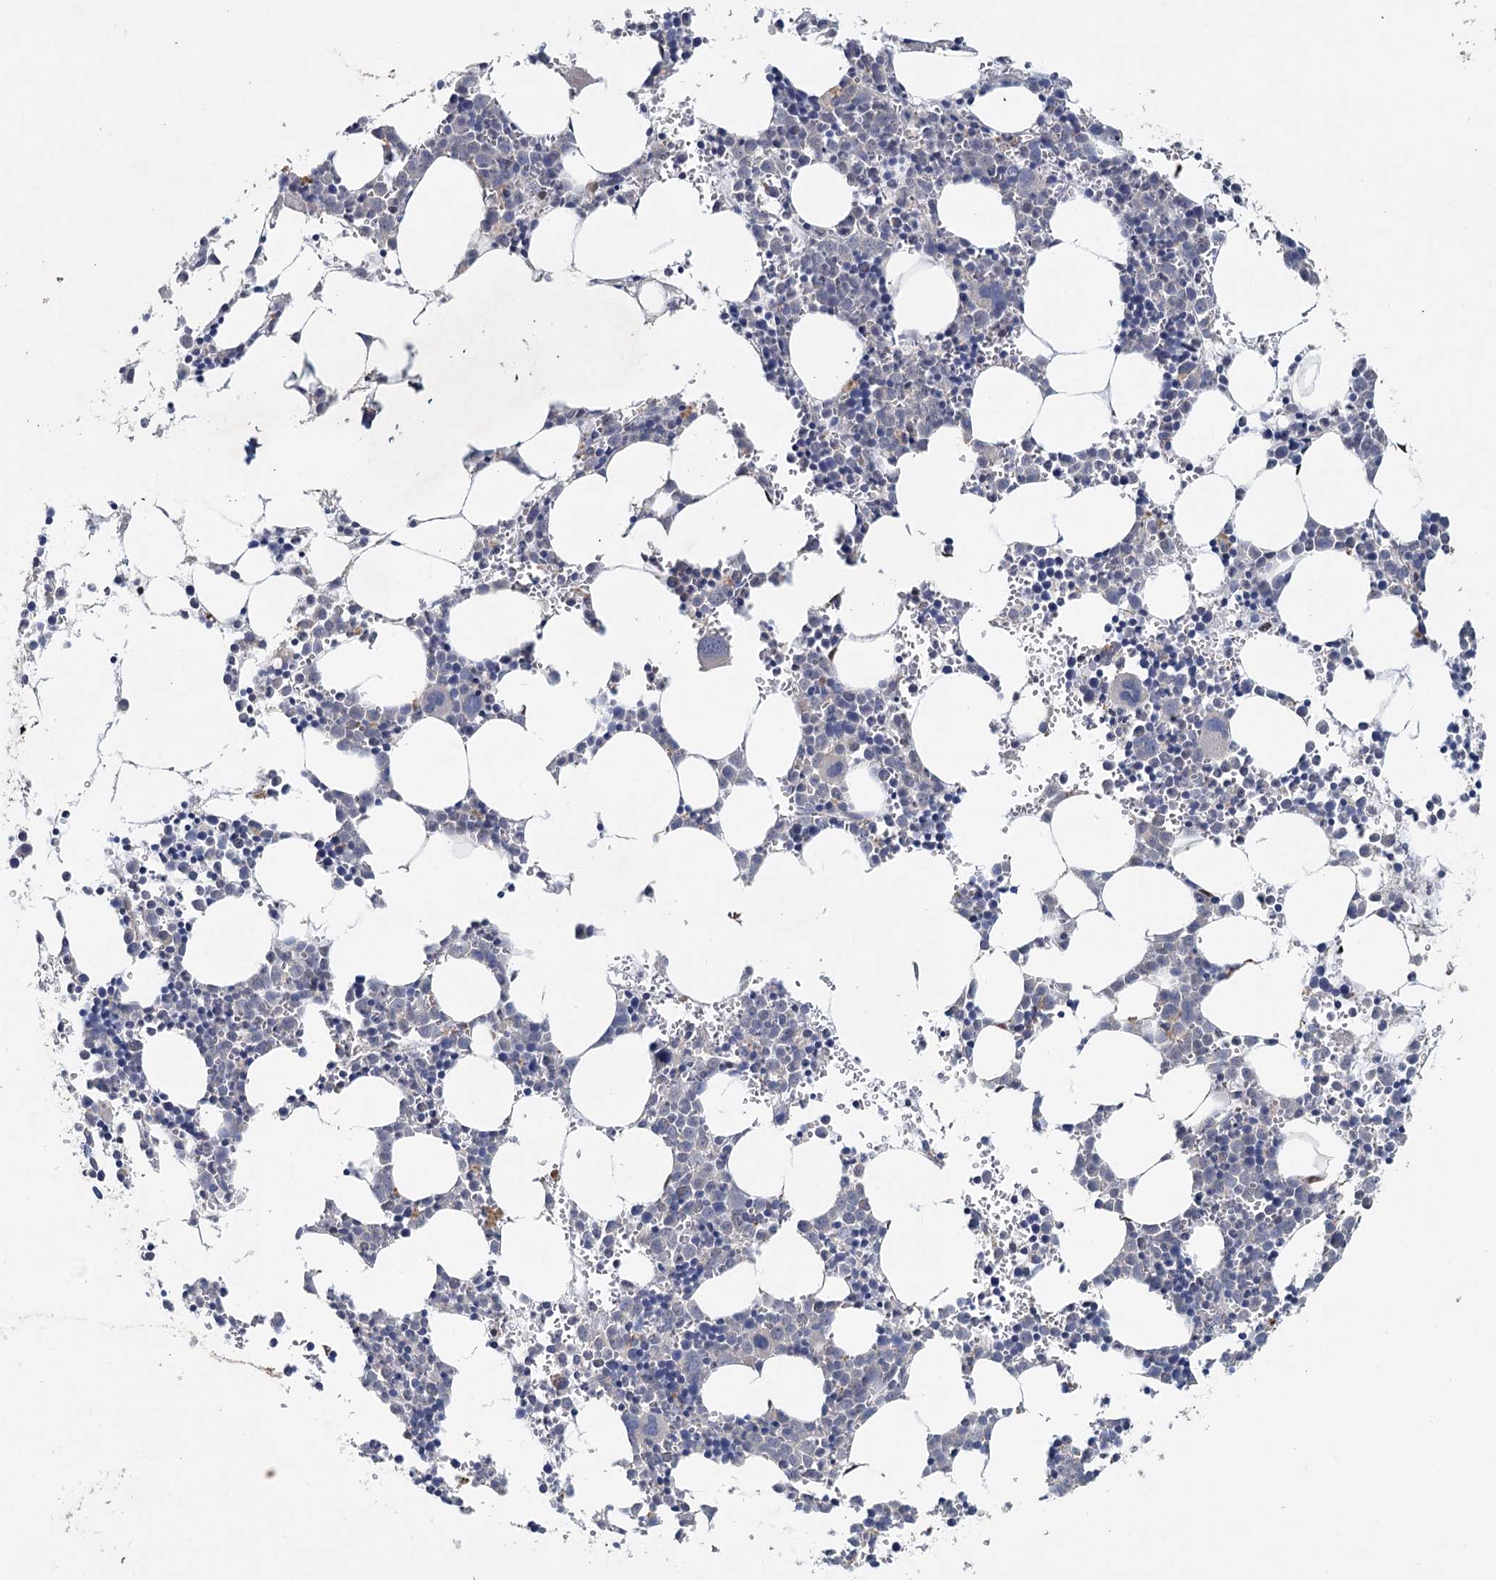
{"staining": {"intensity": "negative", "quantity": "none", "location": "none"}, "tissue": "bone marrow", "cell_type": "Hematopoietic cells", "image_type": "normal", "snomed": [{"axis": "morphology", "description": "Normal tissue, NOS"}, {"axis": "topography", "description": "Bone marrow"}], "caption": "Immunohistochemistry of unremarkable human bone marrow shows no expression in hematopoietic cells. The staining is performed using DAB brown chromogen with nuclei counter-stained in using hematoxylin.", "gene": "ADK", "patient": {"sex": "female", "age": 89}}